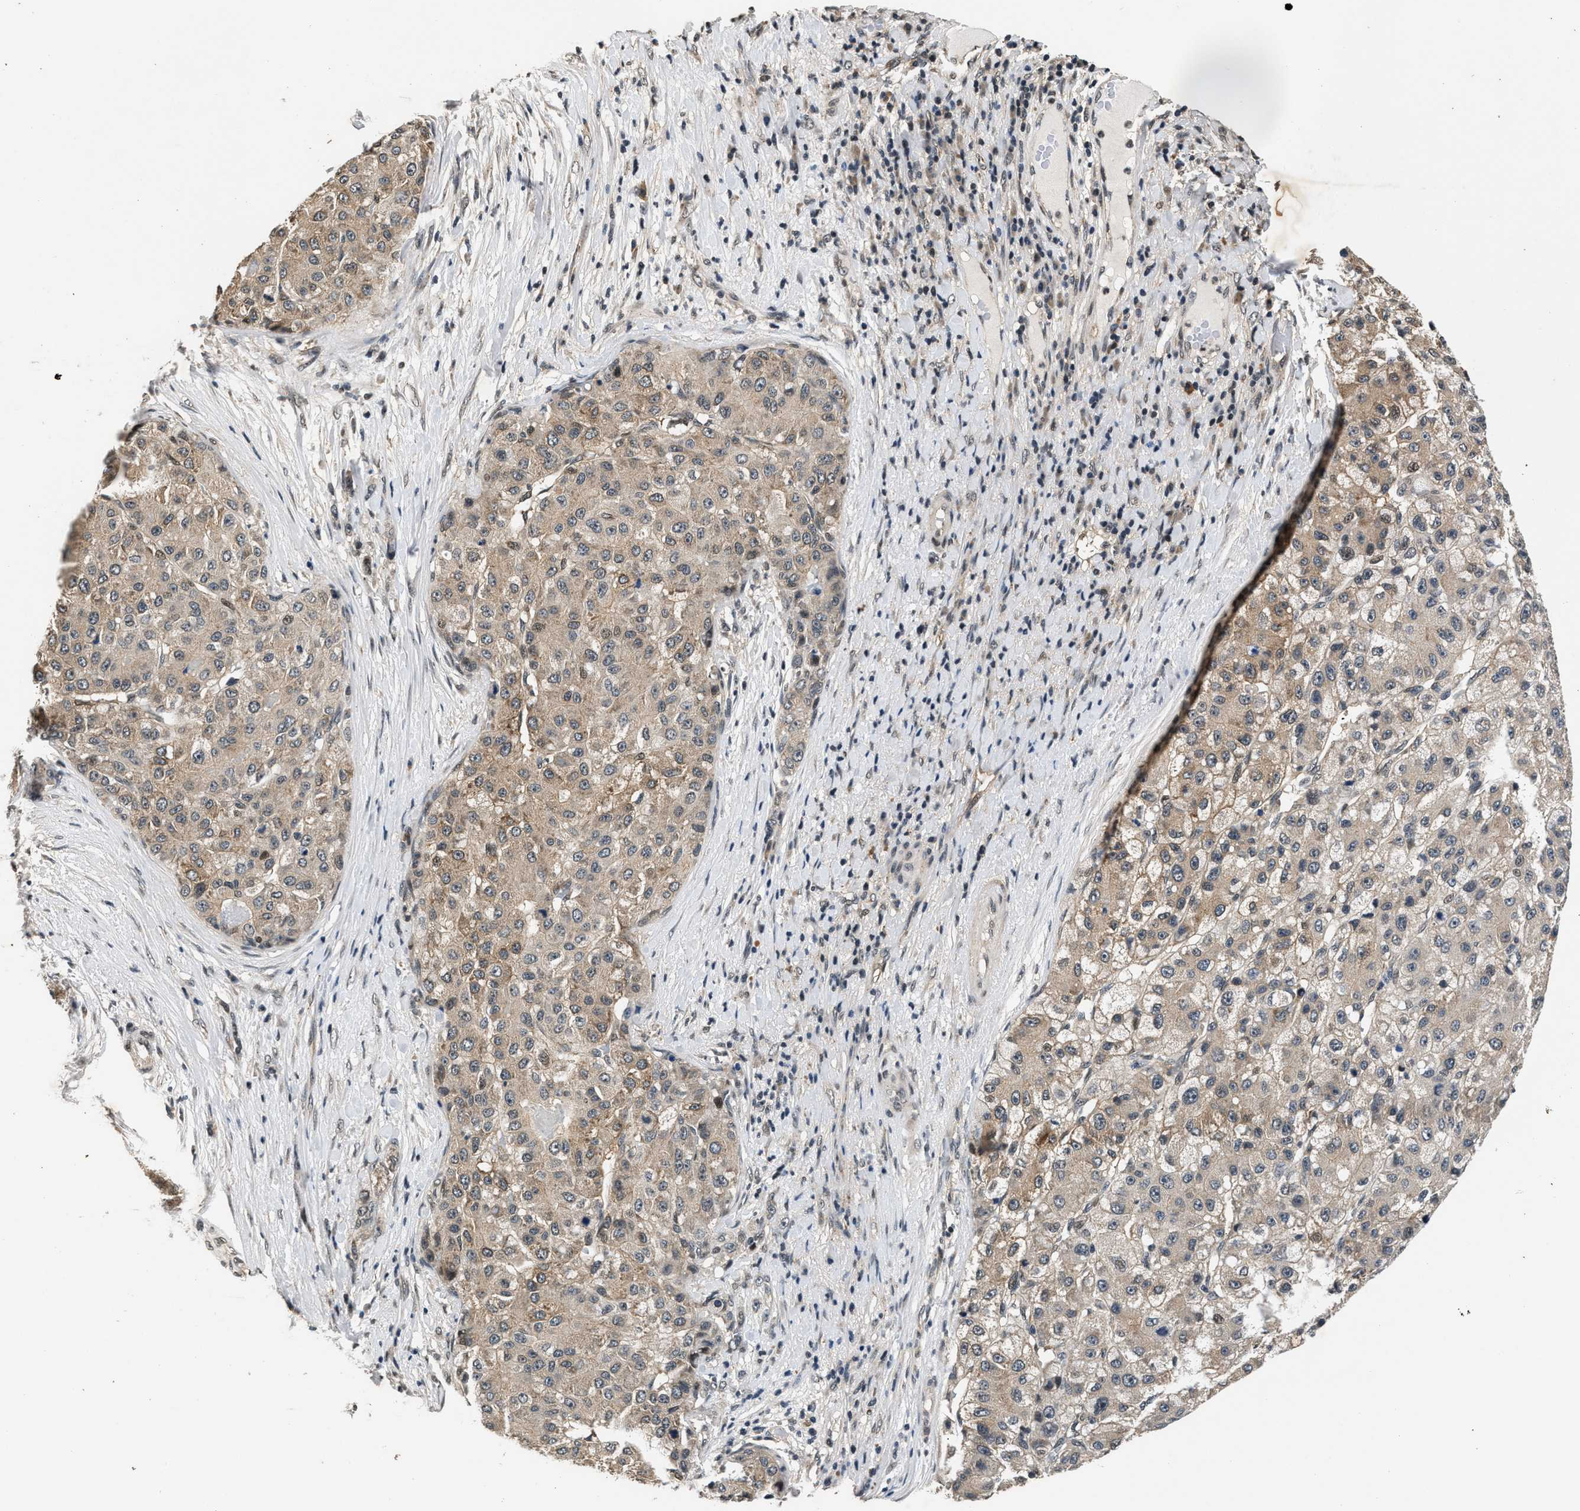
{"staining": {"intensity": "moderate", "quantity": ">75%", "location": "cytoplasmic/membranous,nuclear"}, "tissue": "liver cancer", "cell_type": "Tumor cells", "image_type": "cancer", "snomed": [{"axis": "morphology", "description": "Carcinoma, Hepatocellular, NOS"}, {"axis": "topography", "description": "Liver"}], "caption": "Liver cancer tissue displays moderate cytoplasmic/membranous and nuclear staining in approximately >75% of tumor cells, visualized by immunohistochemistry. (Stains: DAB in brown, nuclei in blue, Microscopy: brightfield microscopy at high magnification).", "gene": "RBM33", "patient": {"sex": "male", "age": 80}}